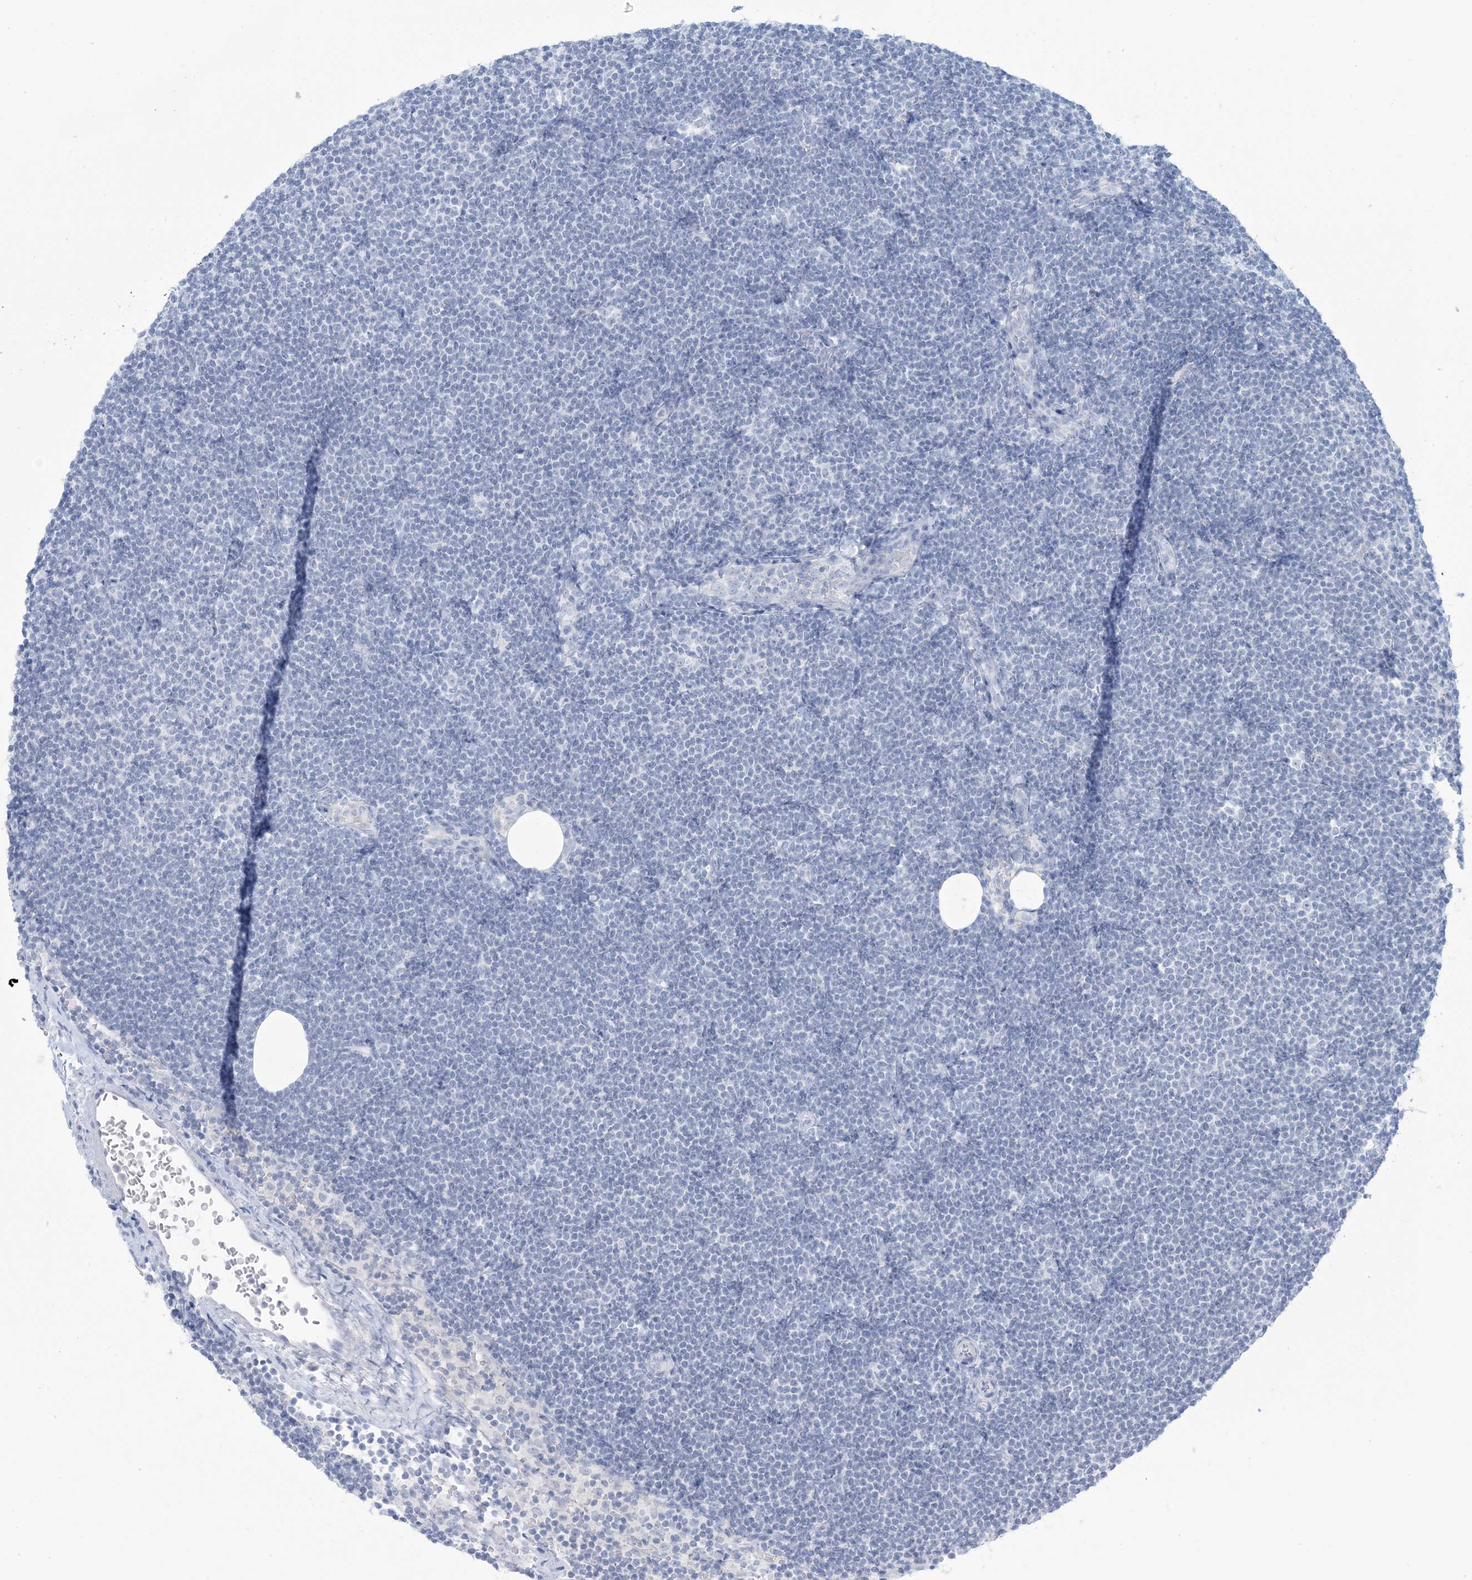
{"staining": {"intensity": "negative", "quantity": "none", "location": "none"}, "tissue": "lymphoma", "cell_type": "Tumor cells", "image_type": "cancer", "snomed": [{"axis": "morphology", "description": "Malignant lymphoma, non-Hodgkin's type, Low grade"}, {"axis": "topography", "description": "Lymph node"}], "caption": "Tumor cells show no significant staining in low-grade malignant lymphoma, non-Hodgkin's type.", "gene": "AGXT", "patient": {"sex": "female", "age": 53}}